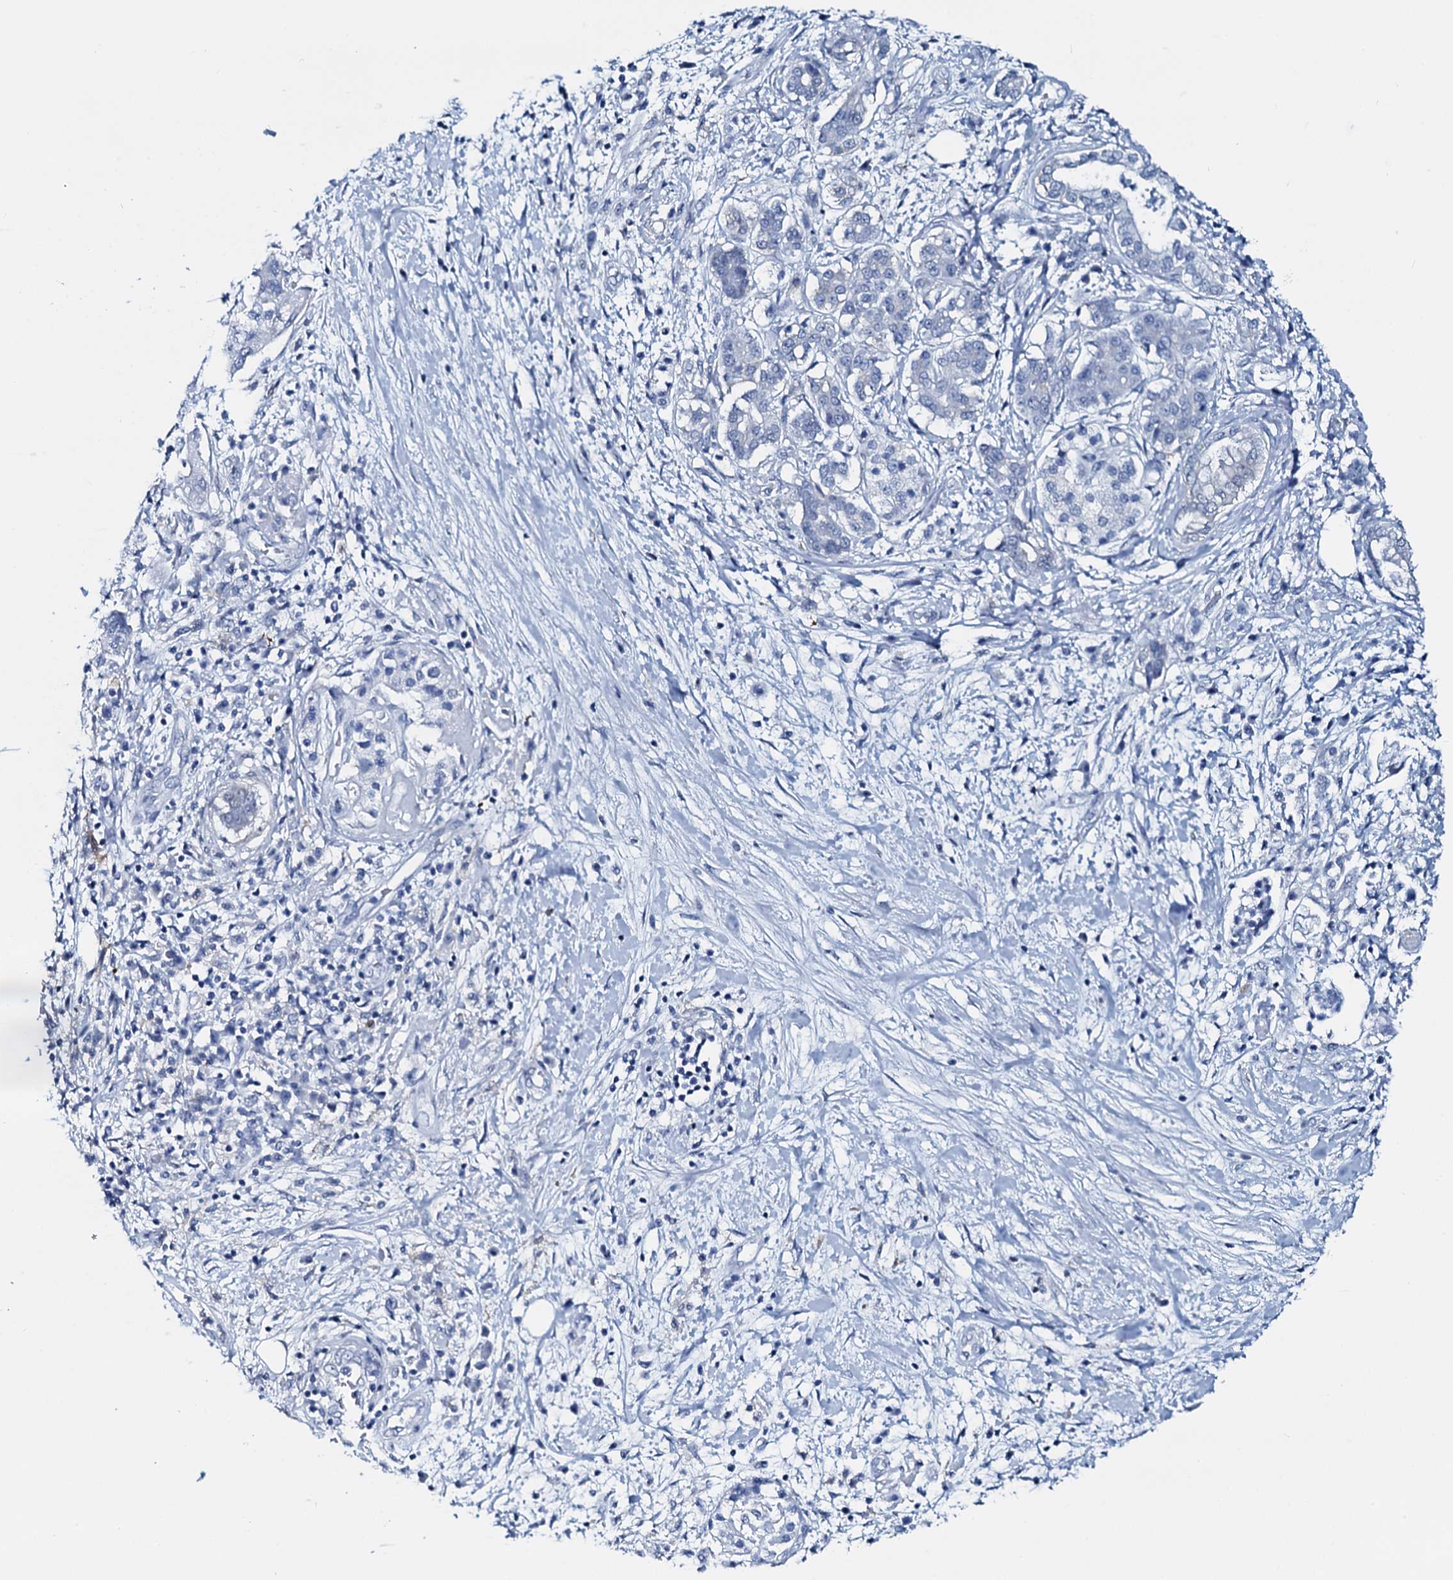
{"staining": {"intensity": "negative", "quantity": "none", "location": "none"}, "tissue": "pancreatic cancer", "cell_type": "Tumor cells", "image_type": "cancer", "snomed": [{"axis": "morphology", "description": "Adenocarcinoma, NOS"}, {"axis": "topography", "description": "Pancreas"}], "caption": "Image shows no significant protein expression in tumor cells of adenocarcinoma (pancreatic).", "gene": "SLC4A7", "patient": {"sex": "female", "age": 73}}